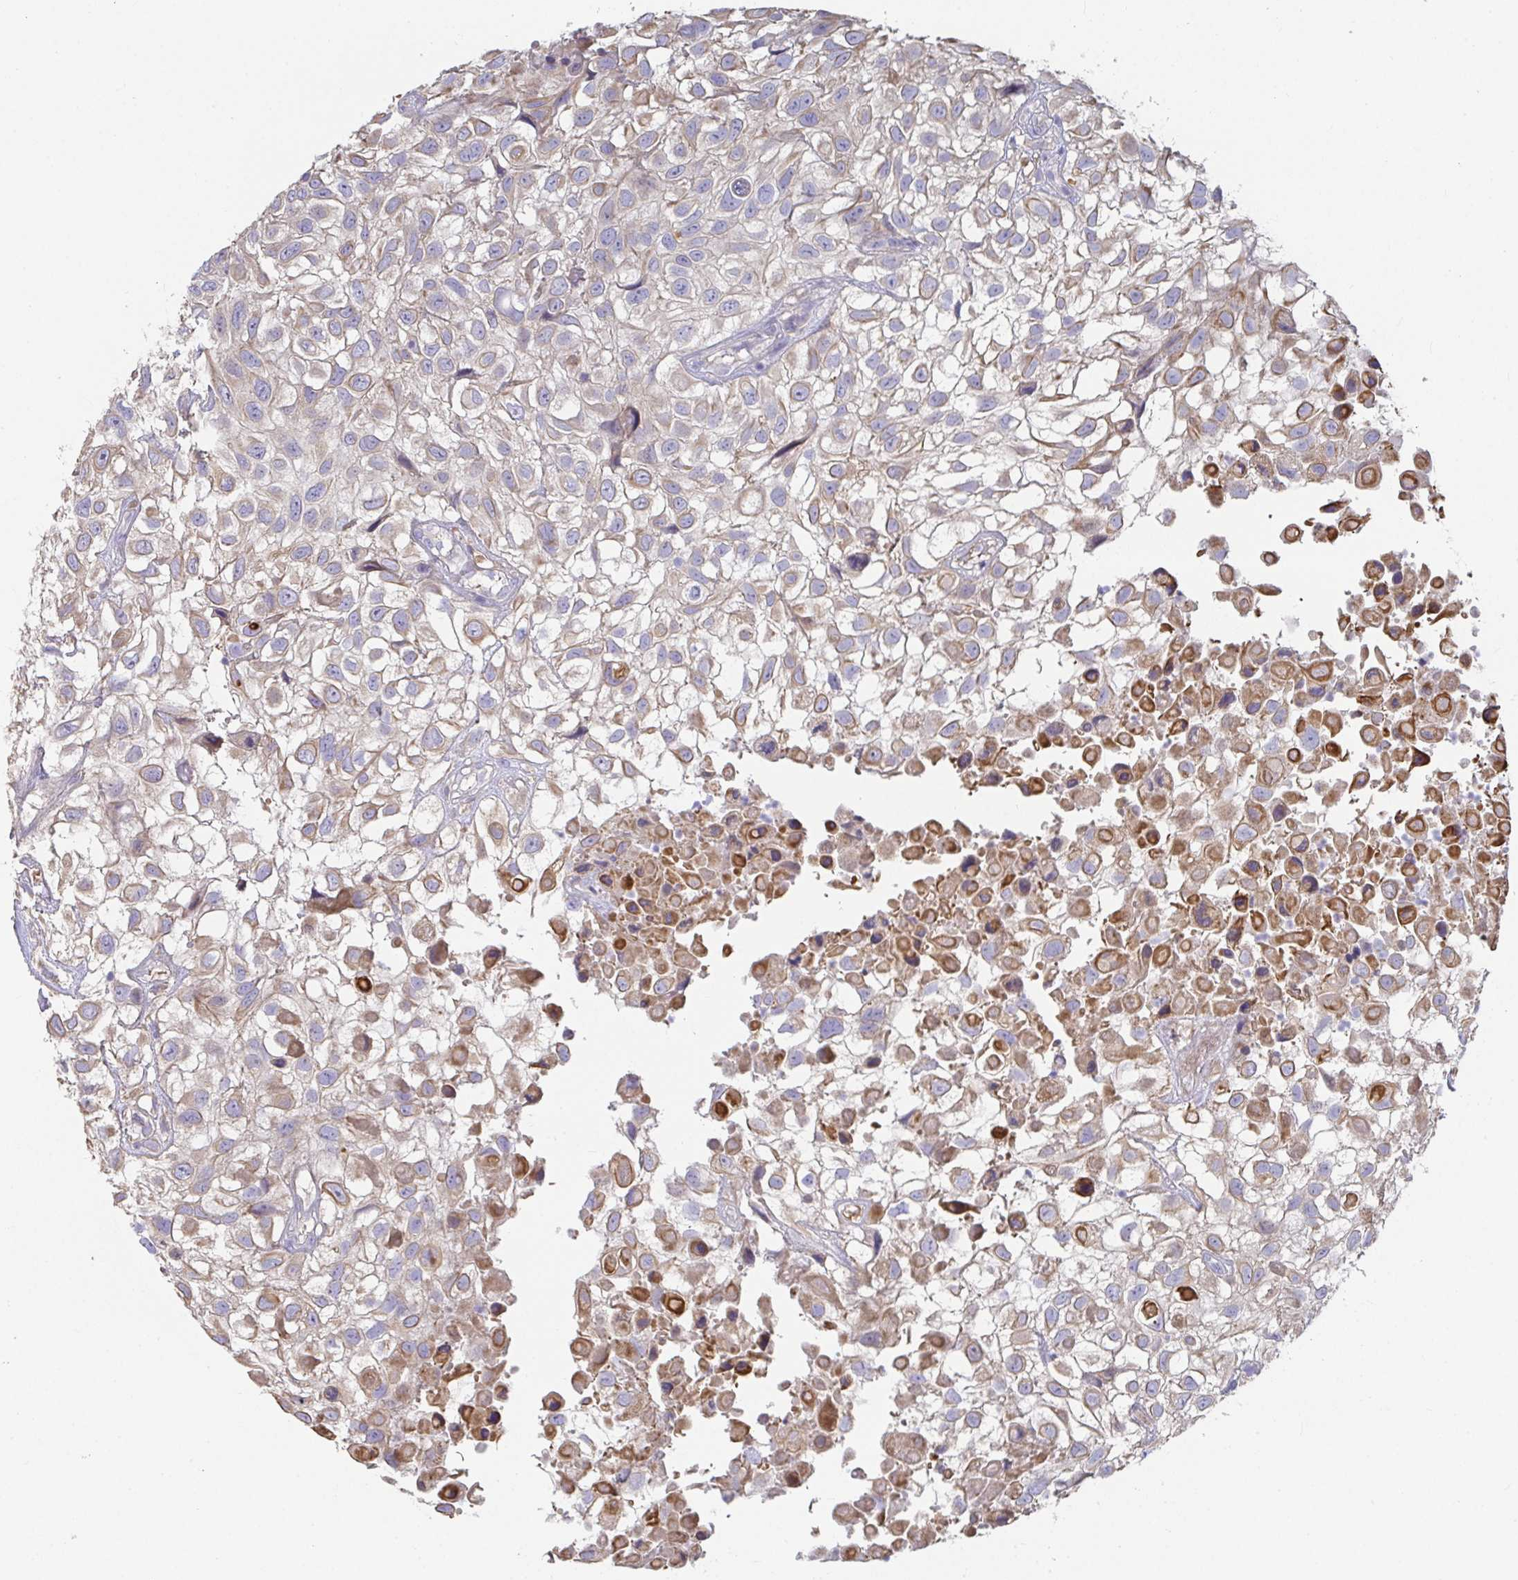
{"staining": {"intensity": "moderate", "quantity": "<25%", "location": "cytoplasmic/membranous"}, "tissue": "urothelial cancer", "cell_type": "Tumor cells", "image_type": "cancer", "snomed": [{"axis": "morphology", "description": "Urothelial carcinoma, High grade"}, {"axis": "topography", "description": "Urinary bladder"}], "caption": "Protein analysis of high-grade urothelial carcinoma tissue exhibits moderate cytoplasmic/membranous expression in approximately <25% of tumor cells.", "gene": "ANO5", "patient": {"sex": "male", "age": 56}}